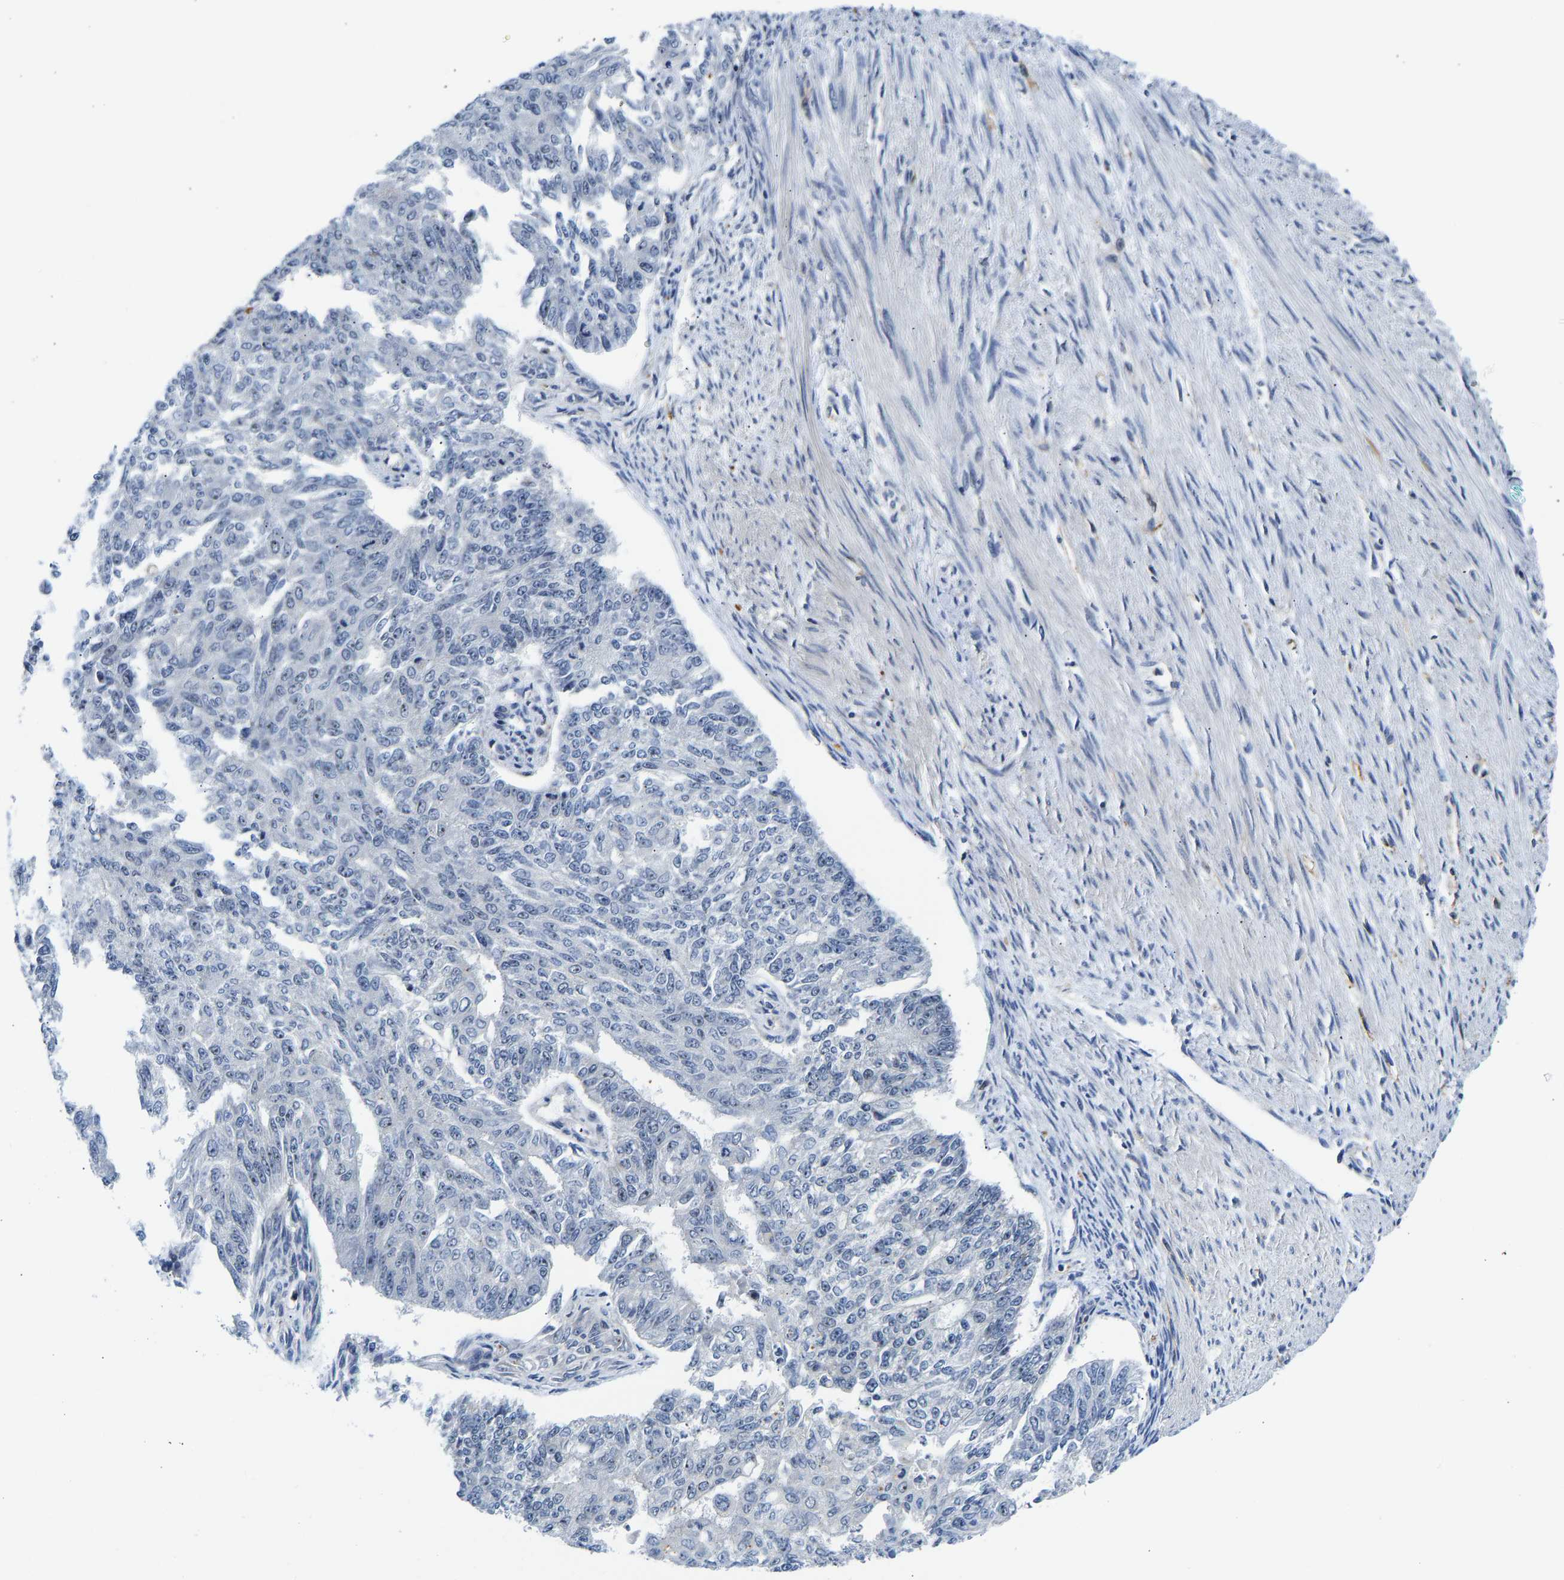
{"staining": {"intensity": "negative", "quantity": "none", "location": "none"}, "tissue": "endometrial cancer", "cell_type": "Tumor cells", "image_type": "cancer", "snomed": [{"axis": "morphology", "description": "Adenocarcinoma, NOS"}, {"axis": "topography", "description": "Endometrium"}], "caption": "Endometrial cancer was stained to show a protein in brown. There is no significant staining in tumor cells.", "gene": "RESF1", "patient": {"sex": "female", "age": 32}}